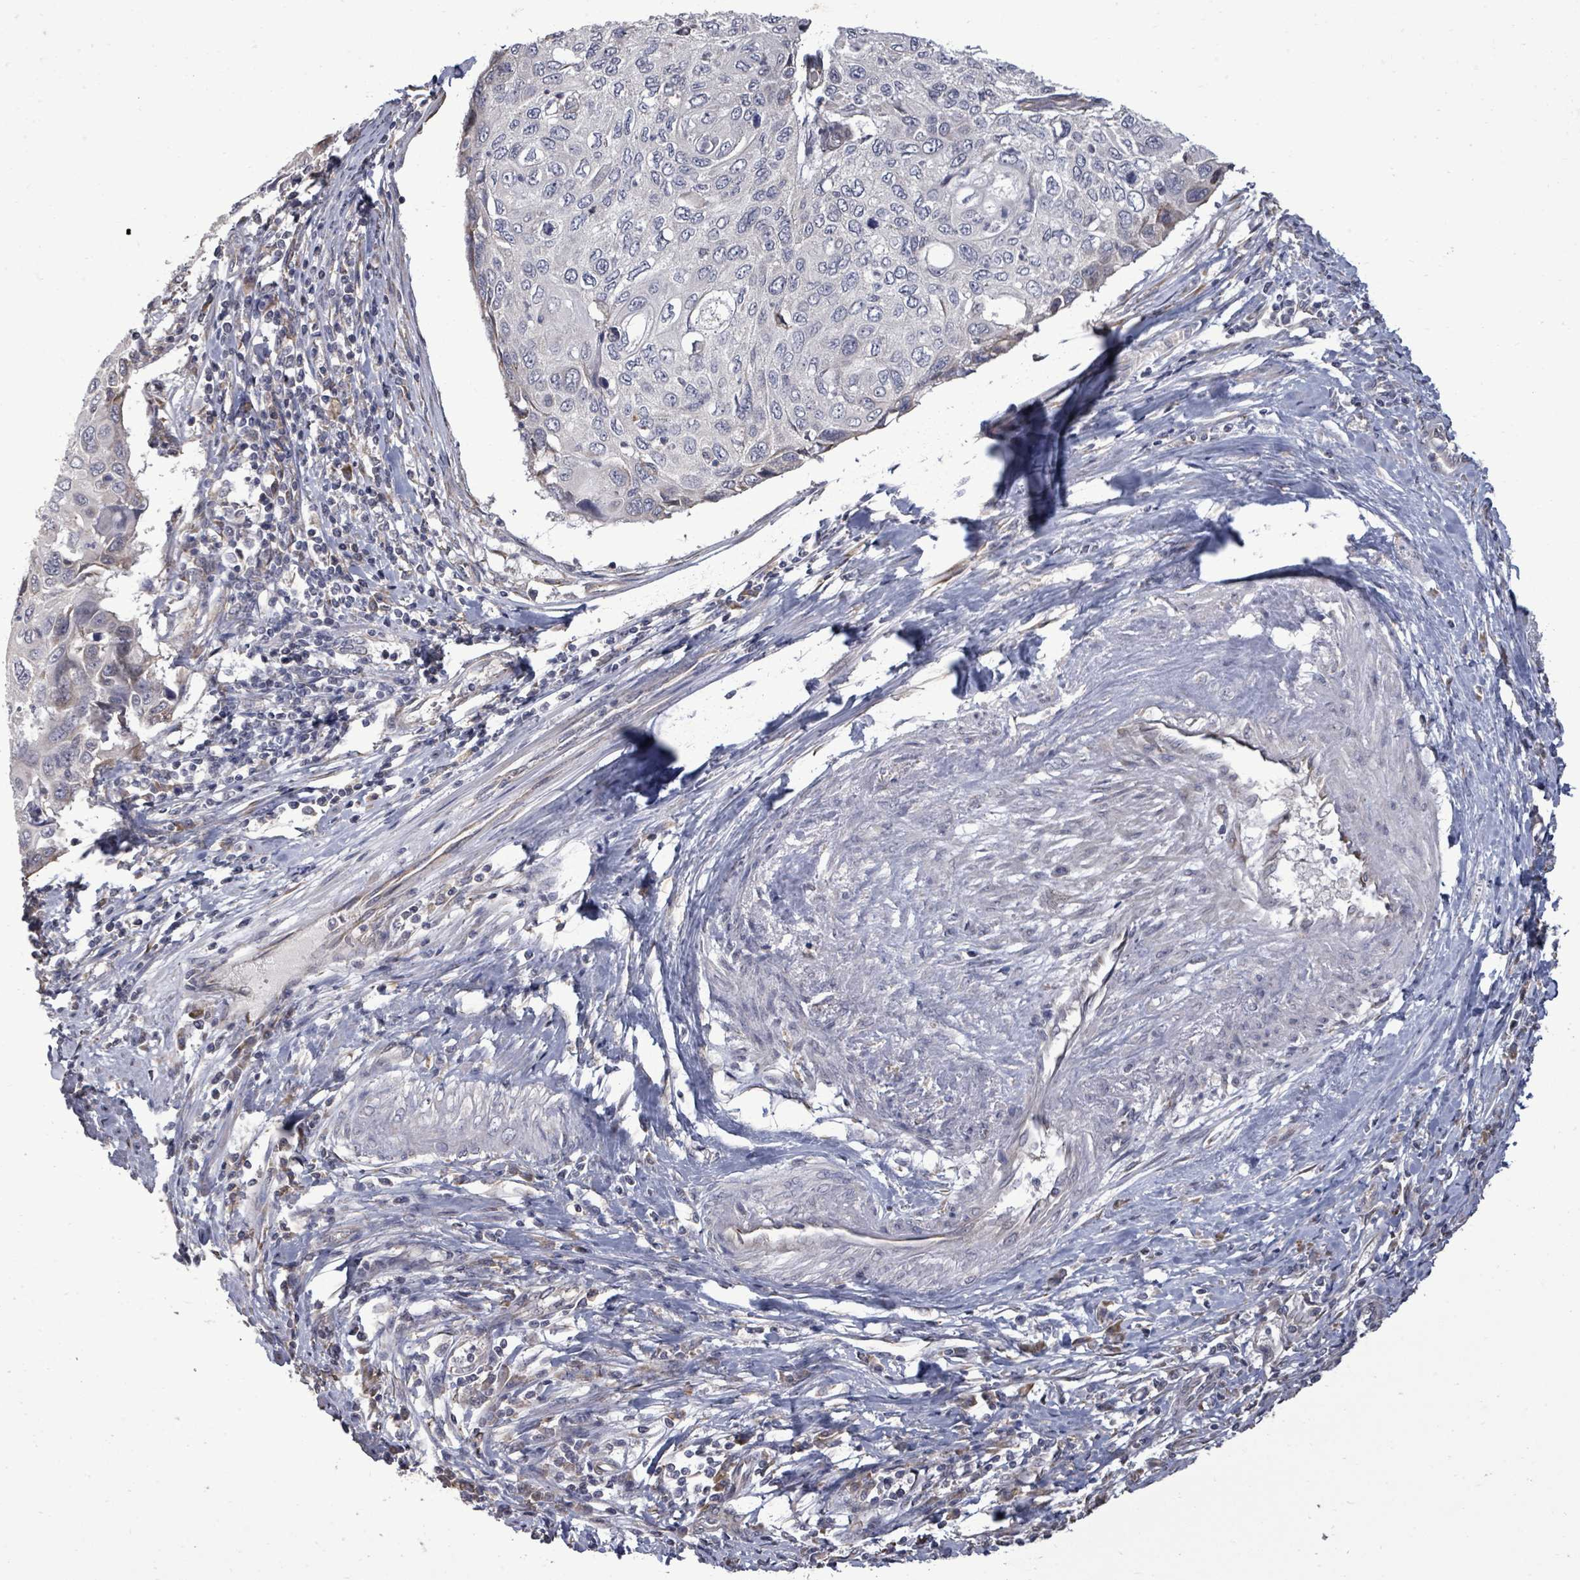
{"staining": {"intensity": "negative", "quantity": "none", "location": "none"}, "tissue": "cervical cancer", "cell_type": "Tumor cells", "image_type": "cancer", "snomed": [{"axis": "morphology", "description": "Squamous cell carcinoma, NOS"}, {"axis": "topography", "description": "Cervix"}], "caption": "Protein analysis of cervical cancer (squamous cell carcinoma) demonstrates no significant staining in tumor cells.", "gene": "POMGNT2", "patient": {"sex": "female", "age": 70}}